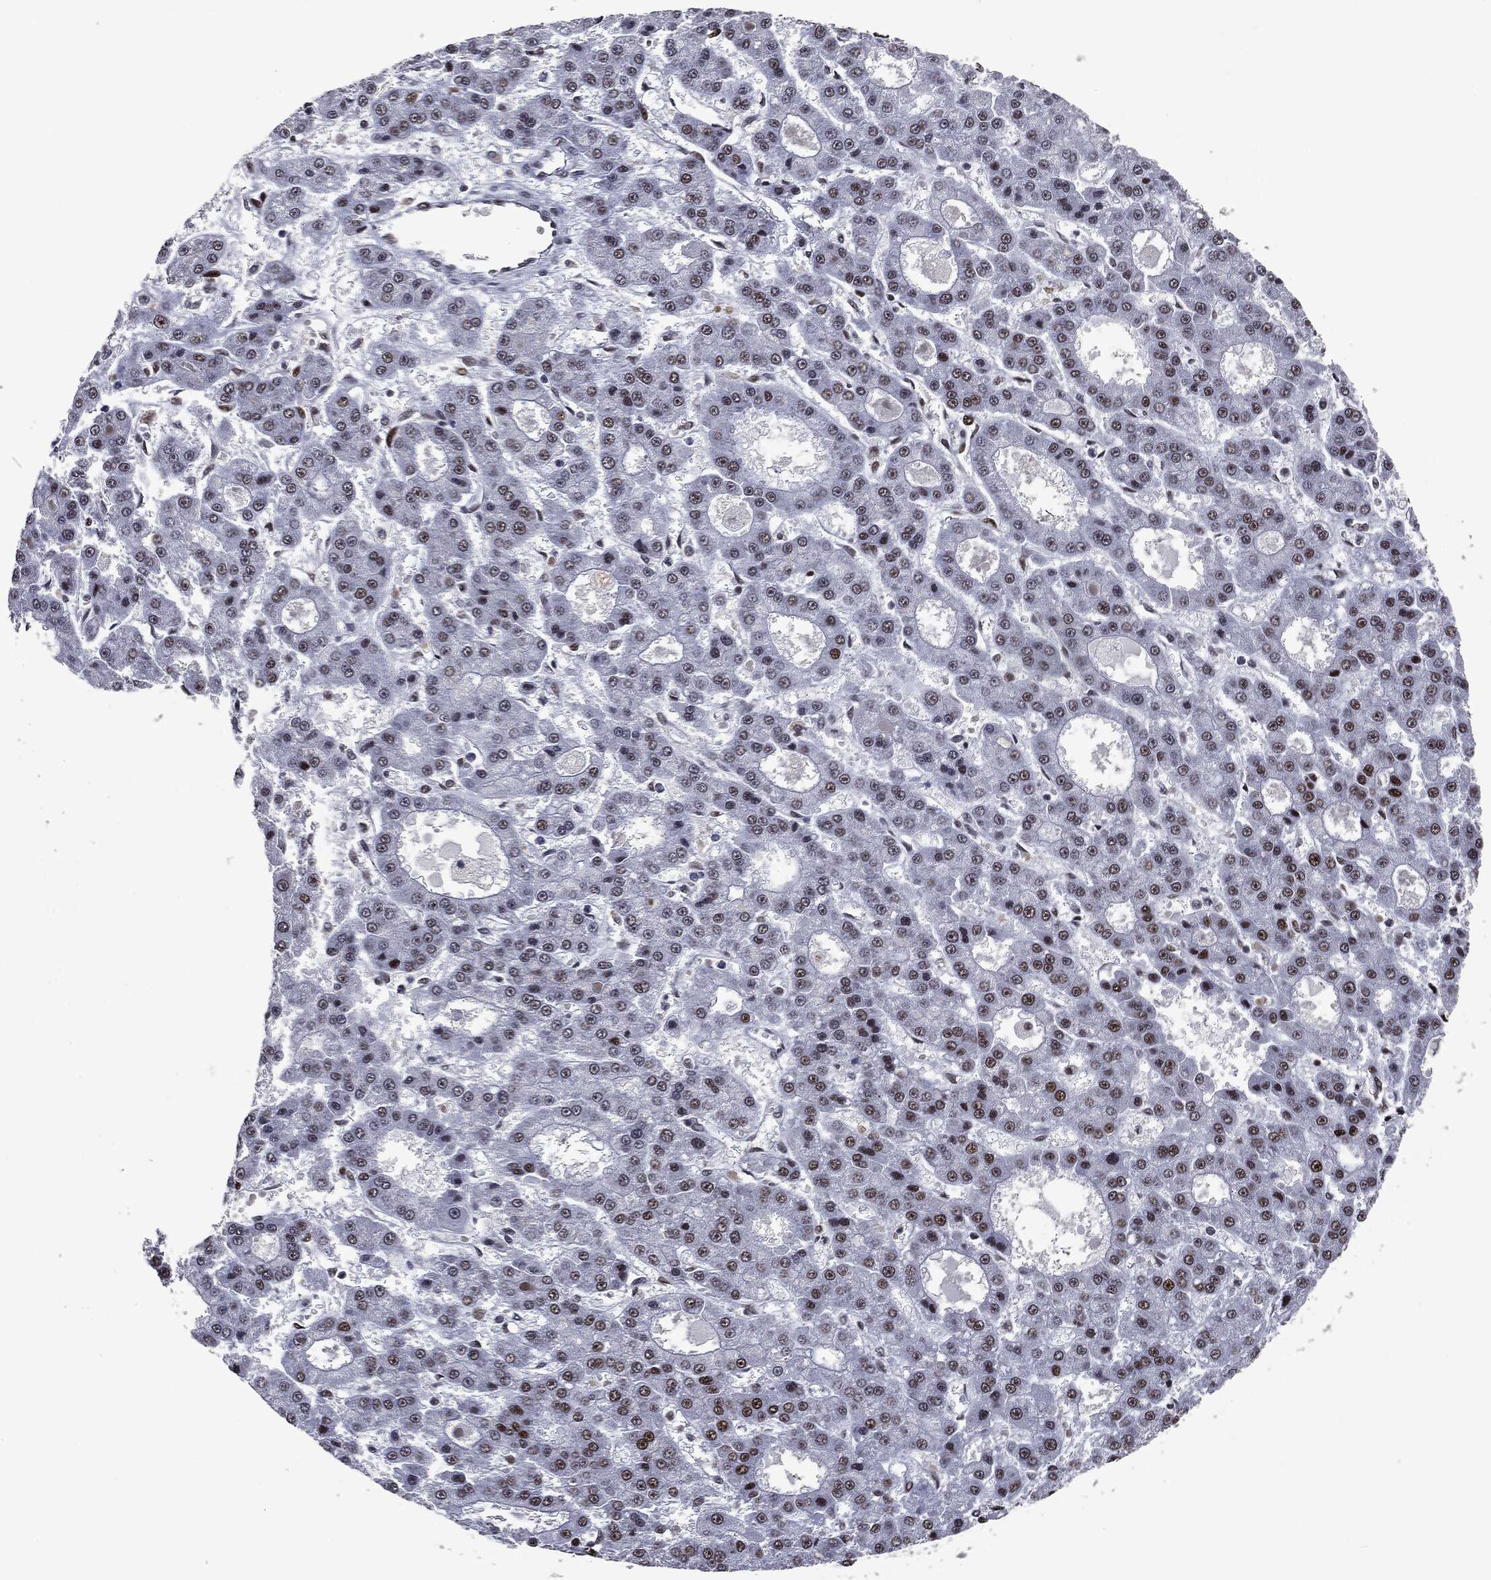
{"staining": {"intensity": "moderate", "quantity": "25%-75%", "location": "nuclear"}, "tissue": "liver cancer", "cell_type": "Tumor cells", "image_type": "cancer", "snomed": [{"axis": "morphology", "description": "Carcinoma, Hepatocellular, NOS"}, {"axis": "topography", "description": "Liver"}], "caption": "Immunohistochemical staining of liver cancer (hepatocellular carcinoma) exhibits moderate nuclear protein staining in about 25%-75% of tumor cells.", "gene": "MSH2", "patient": {"sex": "male", "age": 70}}